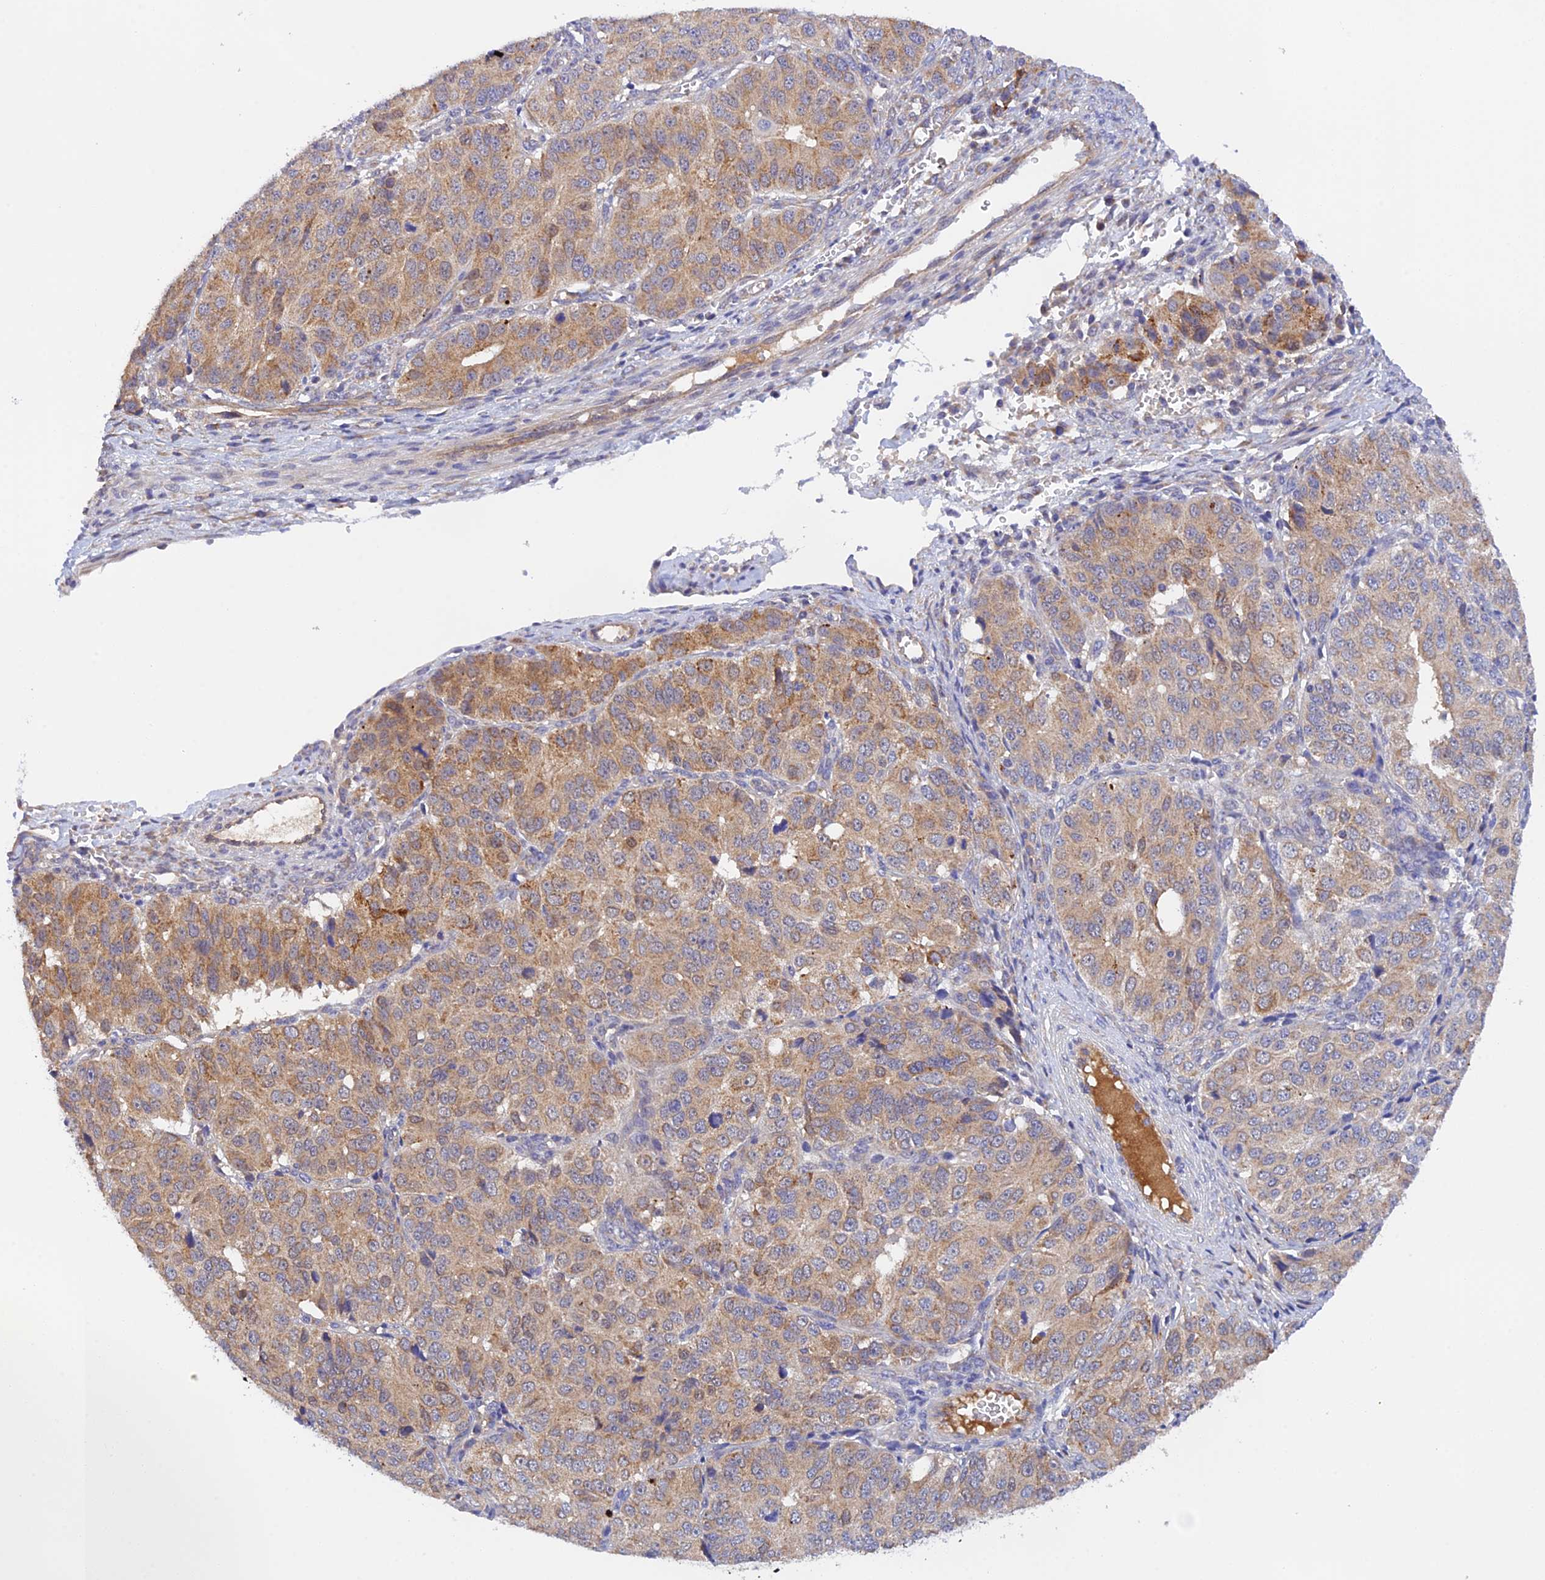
{"staining": {"intensity": "weak", "quantity": ">75%", "location": "cytoplasmic/membranous"}, "tissue": "ovarian cancer", "cell_type": "Tumor cells", "image_type": "cancer", "snomed": [{"axis": "morphology", "description": "Carcinoma, endometroid"}, {"axis": "topography", "description": "Ovary"}], "caption": "This photomicrograph exhibits ovarian cancer (endometroid carcinoma) stained with immunohistochemistry (IHC) to label a protein in brown. The cytoplasmic/membranous of tumor cells show weak positivity for the protein. Nuclei are counter-stained blue.", "gene": "RANBP6", "patient": {"sex": "female", "age": 51}}